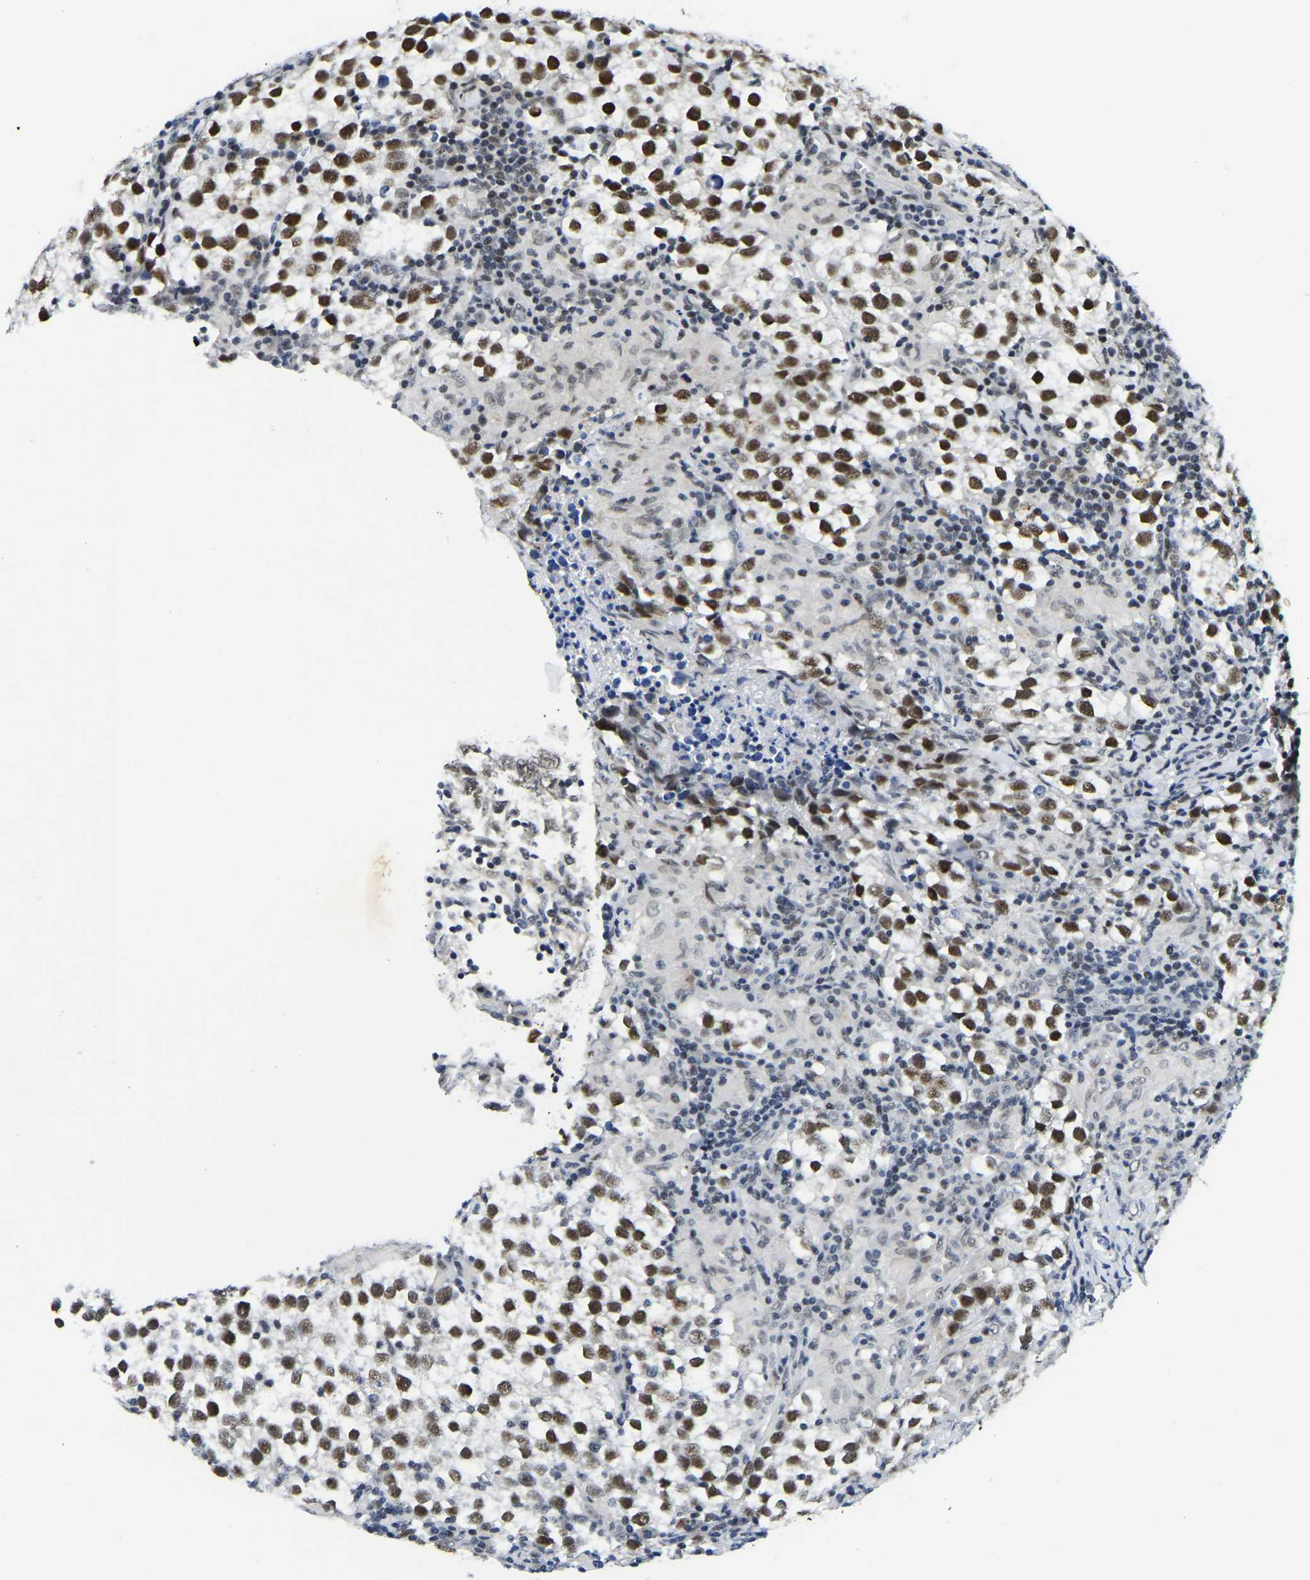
{"staining": {"intensity": "strong", "quantity": ">75%", "location": "nuclear"}, "tissue": "testis cancer", "cell_type": "Tumor cells", "image_type": "cancer", "snomed": [{"axis": "morphology", "description": "Seminoma, NOS"}, {"axis": "morphology", "description": "Carcinoma, Embryonal, NOS"}, {"axis": "topography", "description": "Testis"}], "caption": "Protein staining by IHC demonstrates strong nuclear staining in approximately >75% of tumor cells in seminoma (testis). The staining is performed using DAB (3,3'-diaminobenzidine) brown chromogen to label protein expression. The nuclei are counter-stained blue using hematoxylin.", "gene": "POLDIP3", "patient": {"sex": "male", "age": 36}}